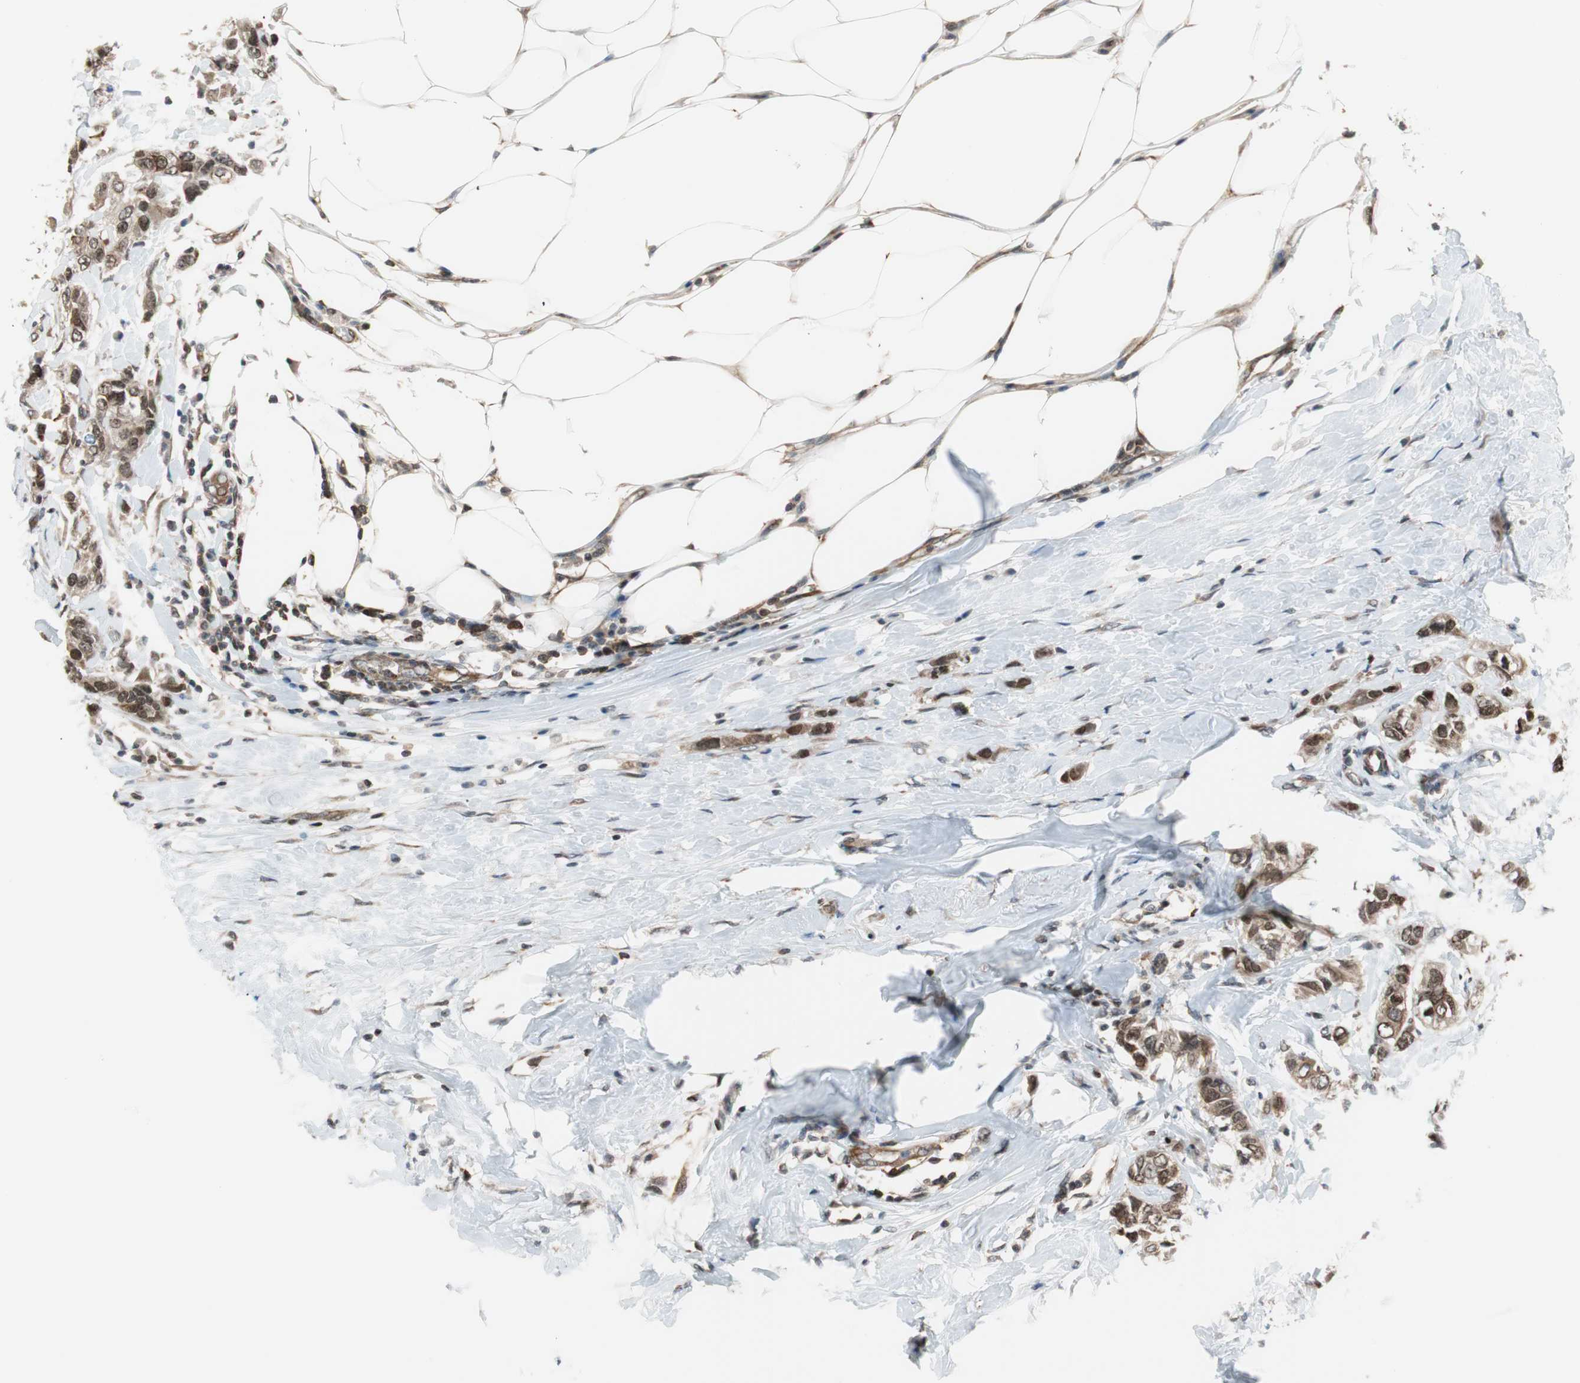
{"staining": {"intensity": "moderate", "quantity": ">75%", "location": "cytoplasmic/membranous"}, "tissue": "breast cancer", "cell_type": "Tumor cells", "image_type": "cancer", "snomed": [{"axis": "morphology", "description": "Duct carcinoma"}, {"axis": "topography", "description": "Breast"}], "caption": "Immunohistochemical staining of human invasive ductal carcinoma (breast) demonstrates medium levels of moderate cytoplasmic/membranous staining in about >75% of tumor cells. (Brightfield microscopy of DAB IHC at high magnification).", "gene": "ZNF512B", "patient": {"sex": "female", "age": 50}}